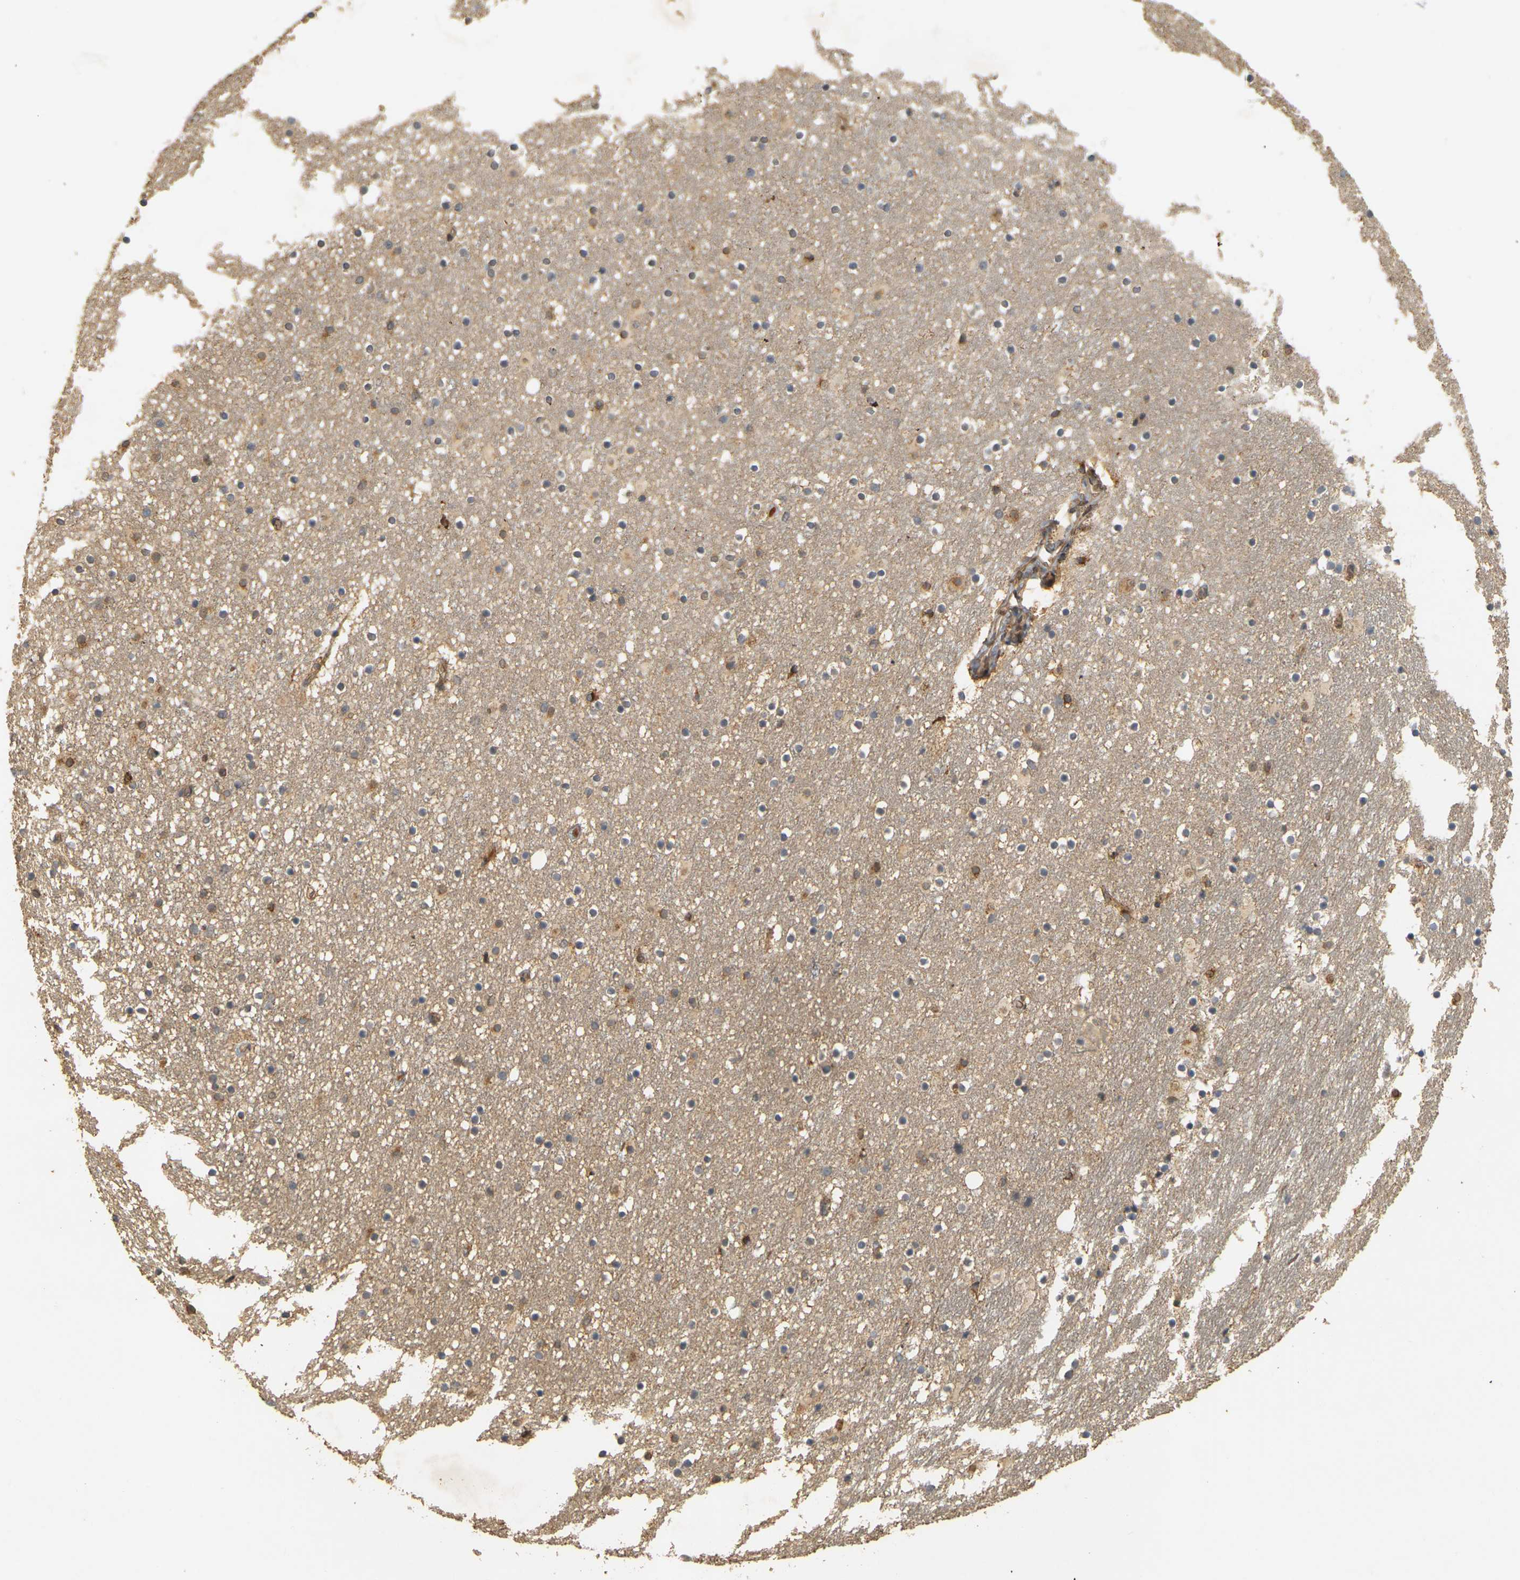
{"staining": {"intensity": "moderate", "quantity": "25%-75%", "location": "cytoplasmic/membranous"}, "tissue": "caudate", "cell_type": "Glial cells", "image_type": "normal", "snomed": [{"axis": "morphology", "description": "Normal tissue, NOS"}, {"axis": "topography", "description": "Lateral ventricle wall"}], "caption": "Unremarkable caudate exhibits moderate cytoplasmic/membranous staining in approximately 25%-75% of glial cells The staining was performed using DAB (3,3'-diaminobenzidine), with brown indicating positive protein expression. Nuclei are stained blue with hematoxylin..", "gene": "MEGF9", "patient": {"sex": "male", "age": 45}}